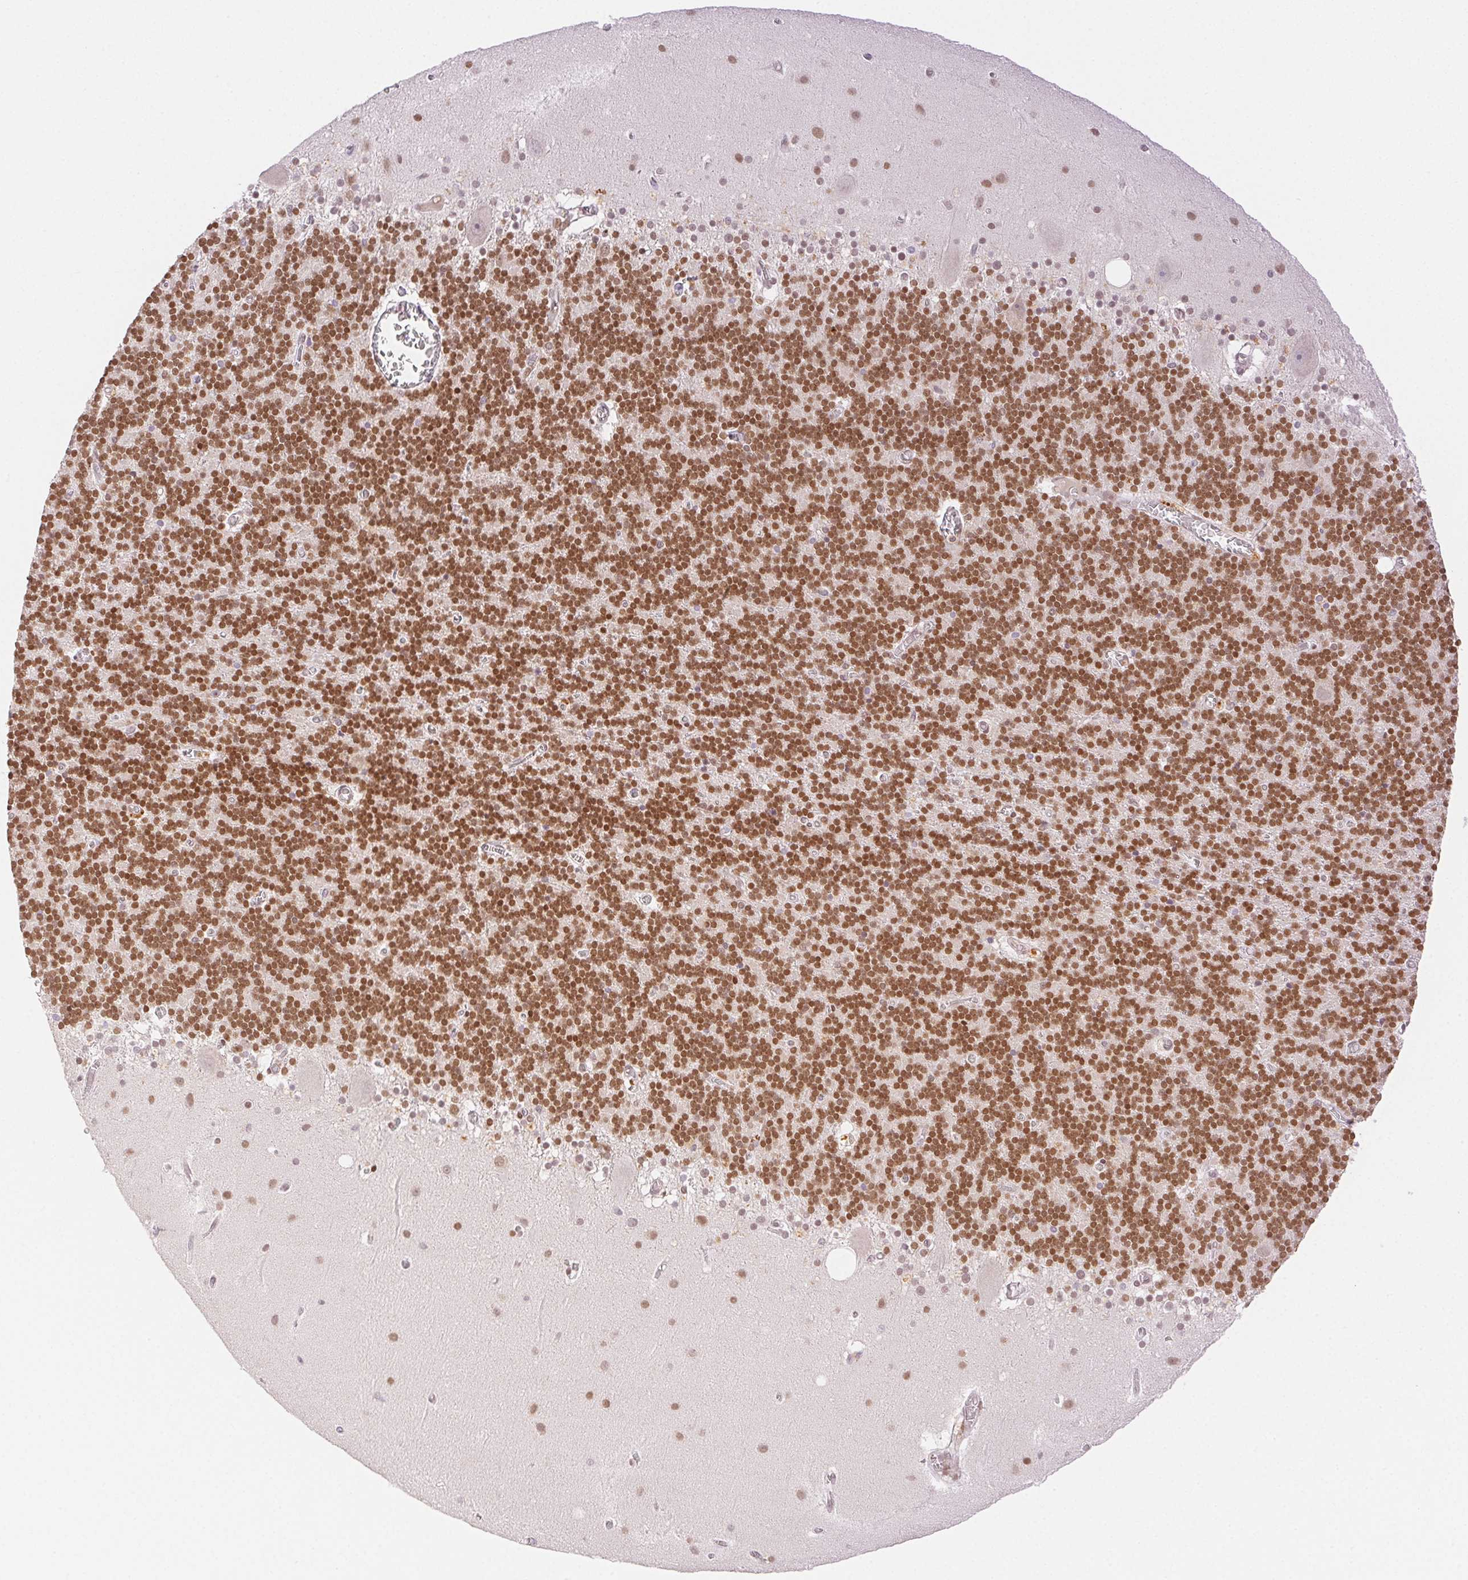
{"staining": {"intensity": "moderate", "quantity": ">75%", "location": "nuclear"}, "tissue": "cerebellum", "cell_type": "Cells in granular layer", "image_type": "normal", "snomed": [{"axis": "morphology", "description": "Normal tissue, NOS"}, {"axis": "topography", "description": "Cerebellum"}], "caption": "An image showing moderate nuclear expression in approximately >75% of cells in granular layer in normal cerebellum, as visualized by brown immunohistochemical staining.", "gene": "H2AZ1", "patient": {"sex": "male", "age": 70}}